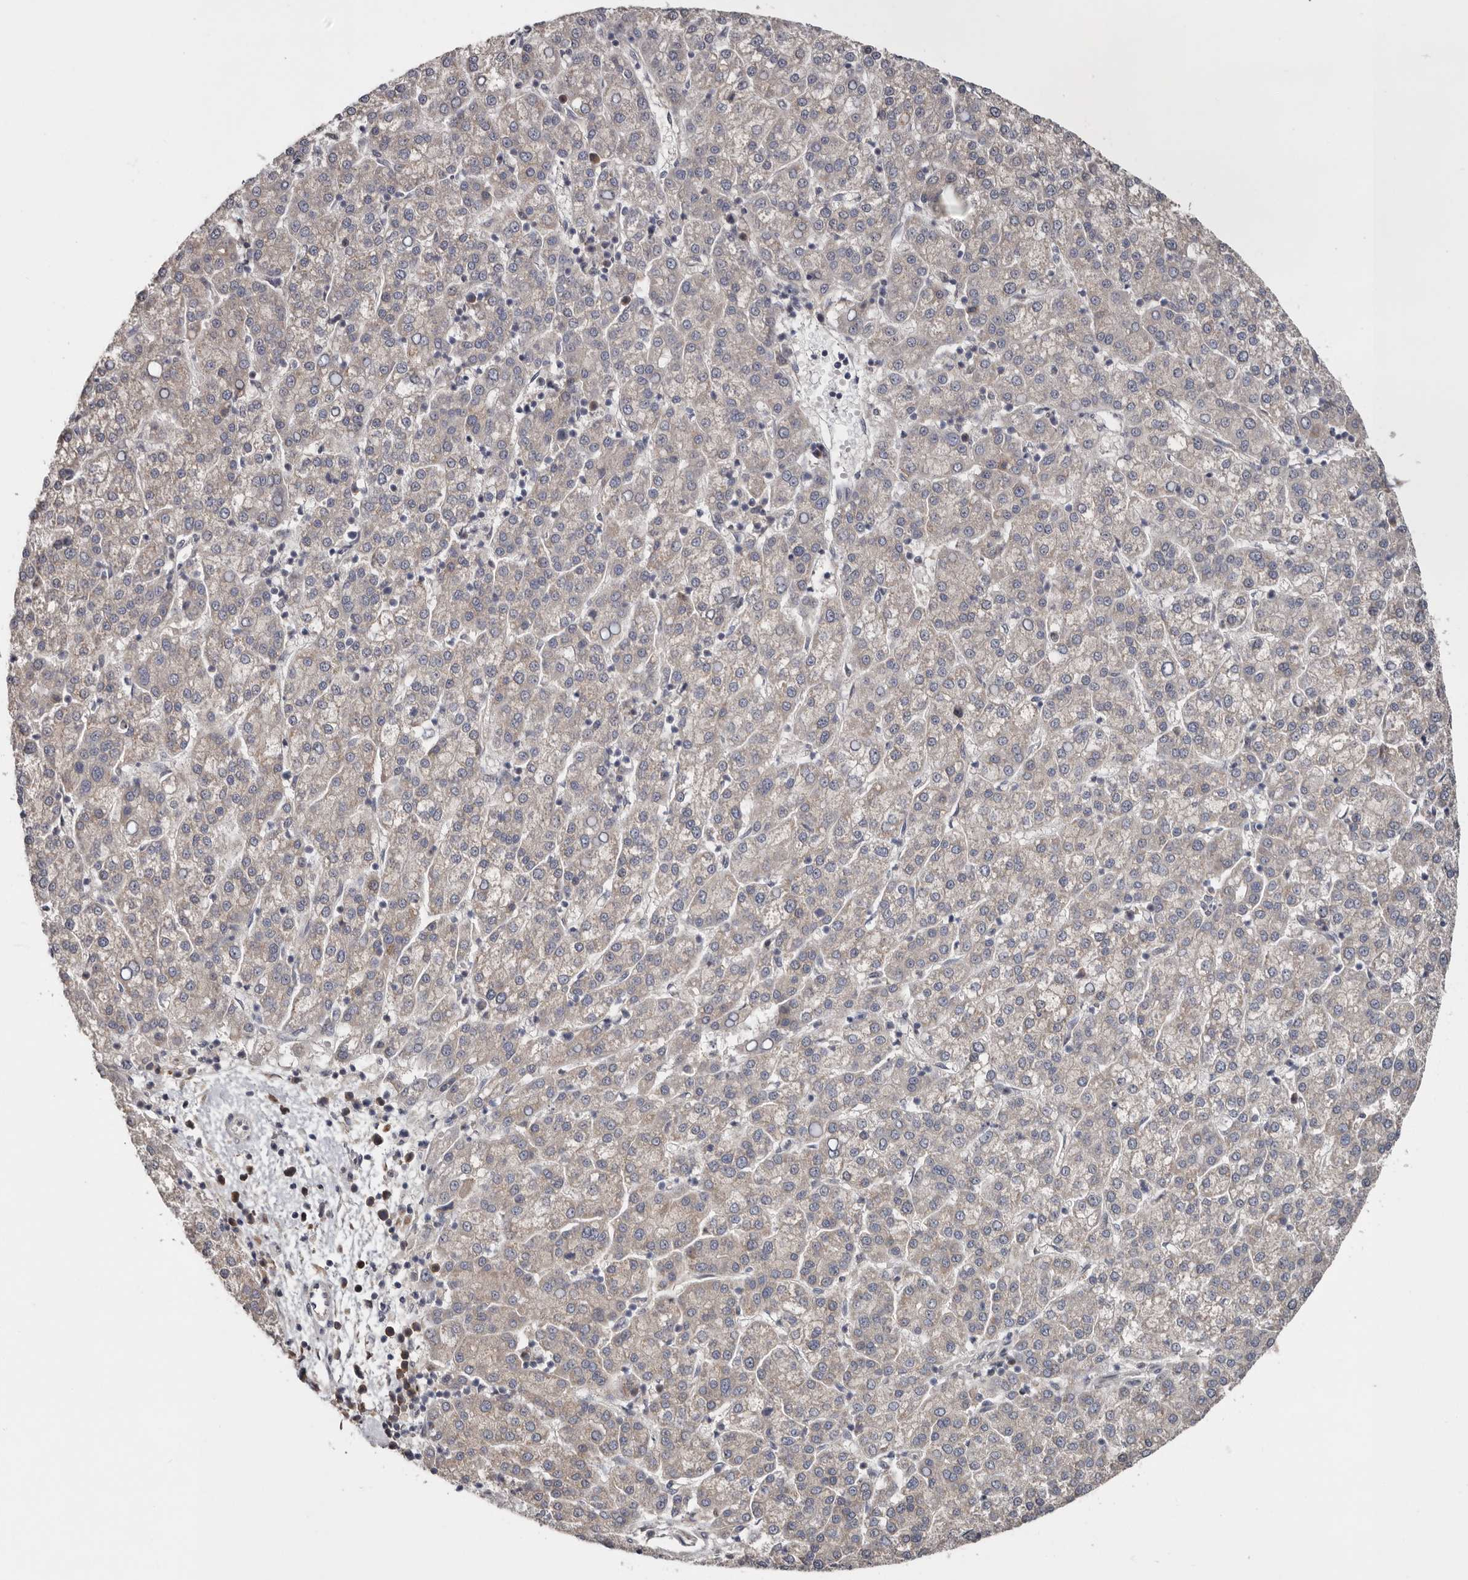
{"staining": {"intensity": "negative", "quantity": "none", "location": "none"}, "tissue": "liver cancer", "cell_type": "Tumor cells", "image_type": "cancer", "snomed": [{"axis": "morphology", "description": "Carcinoma, Hepatocellular, NOS"}, {"axis": "topography", "description": "Liver"}], "caption": "The photomicrograph demonstrates no significant staining in tumor cells of hepatocellular carcinoma (liver).", "gene": "CHML", "patient": {"sex": "female", "age": 58}}